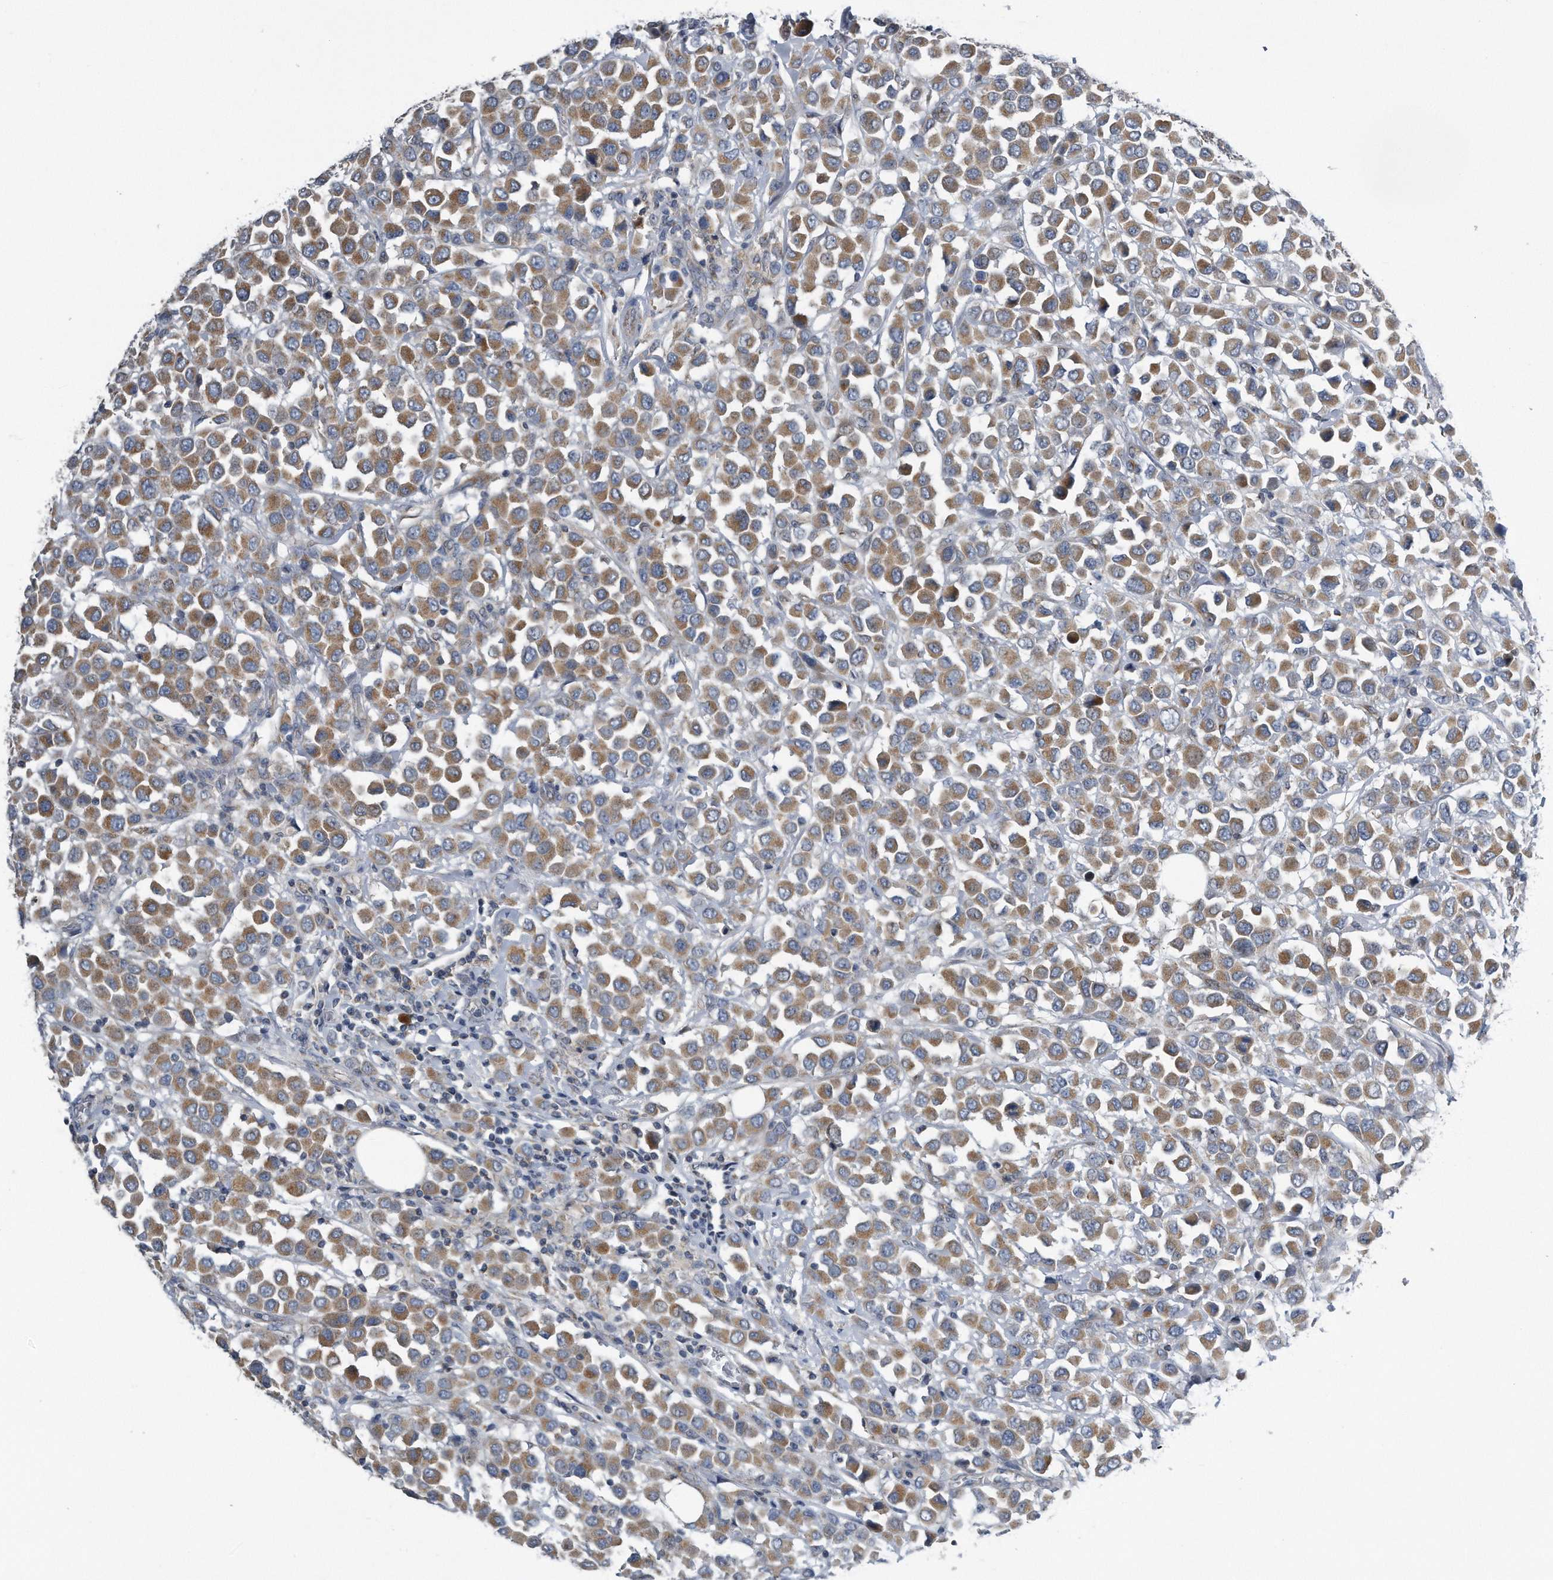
{"staining": {"intensity": "moderate", "quantity": ">75%", "location": "cytoplasmic/membranous"}, "tissue": "breast cancer", "cell_type": "Tumor cells", "image_type": "cancer", "snomed": [{"axis": "morphology", "description": "Duct carcinoma"}, {"axis": "topography", "description": "Breast"}], "caption": "Breast cancer (infiltrating ductal carcinoma) stained with a brown dye displays moderate cytoplasmic/membranous positive positivity in approximately >75% of tumor cells.", "gene": "LYRM4", "patient": {"sex": "female", "age": 61}}